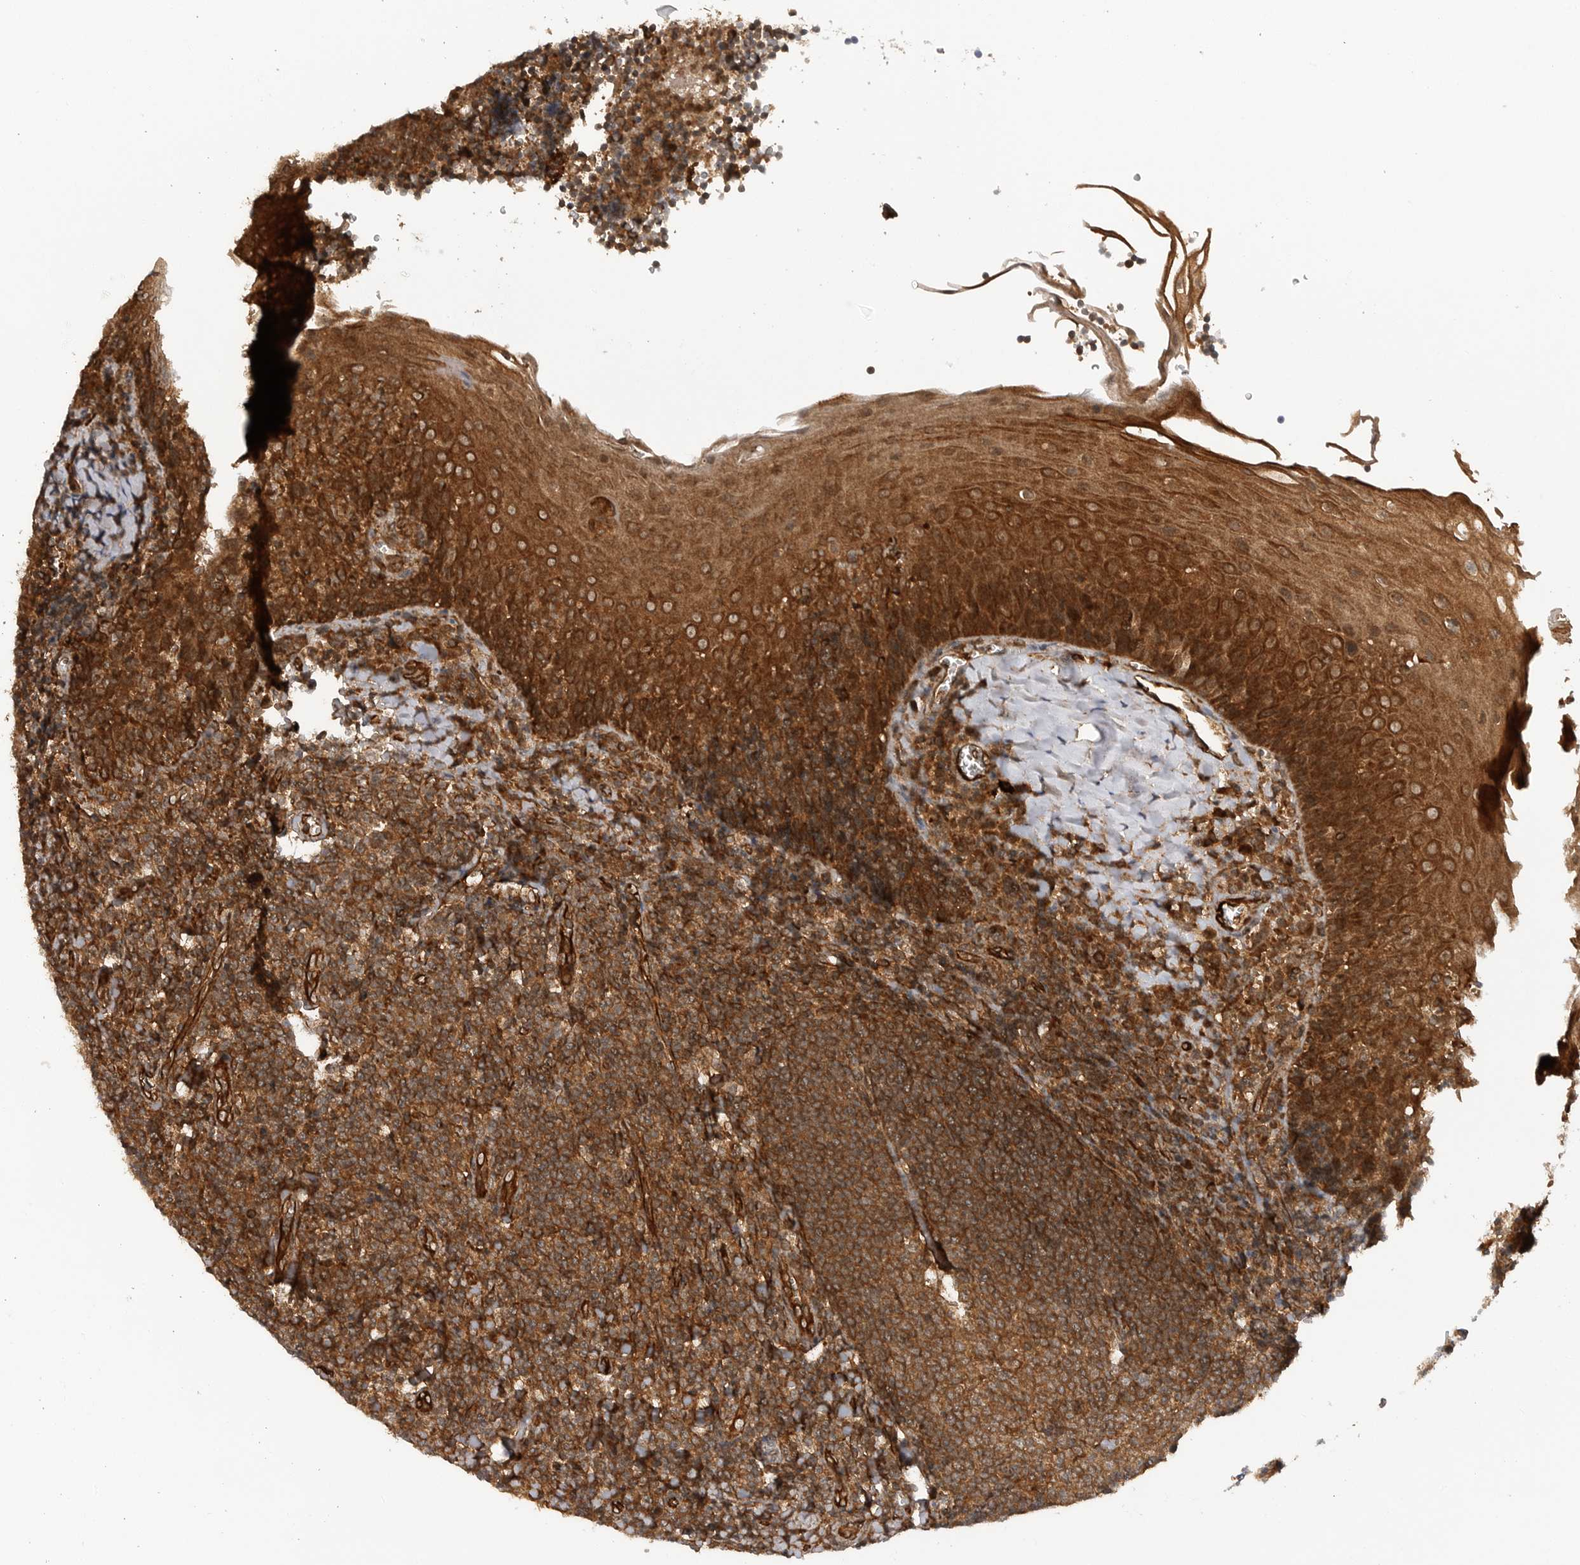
{"staining": {"intensity": "strong", "quantity": ">75%", "location": "cytoplasmic/membranous"}, "tissue": "tonsil", "cell_type": "Germinal center cells", "image_type": "normal", "snomed": [{"axis": "morphology", "description": "Normal tissue, NOS"}, {"axis": "topography", "description": "Tonsil"}], "caption": "Immunohistochemistry staining of benign tonsil, which exhibits high levels of strong cytoplasmic/membranous positivity in about >75% of germinal center cells indicating strong cytoplasmic/membranous protein expression. The staining was performed using DAB (brown) for protein detection and nuclei were counterstained in hematoxylin (blue).", "gene": "PRDX4", "patient": {"sex": "male", "age": 27}}